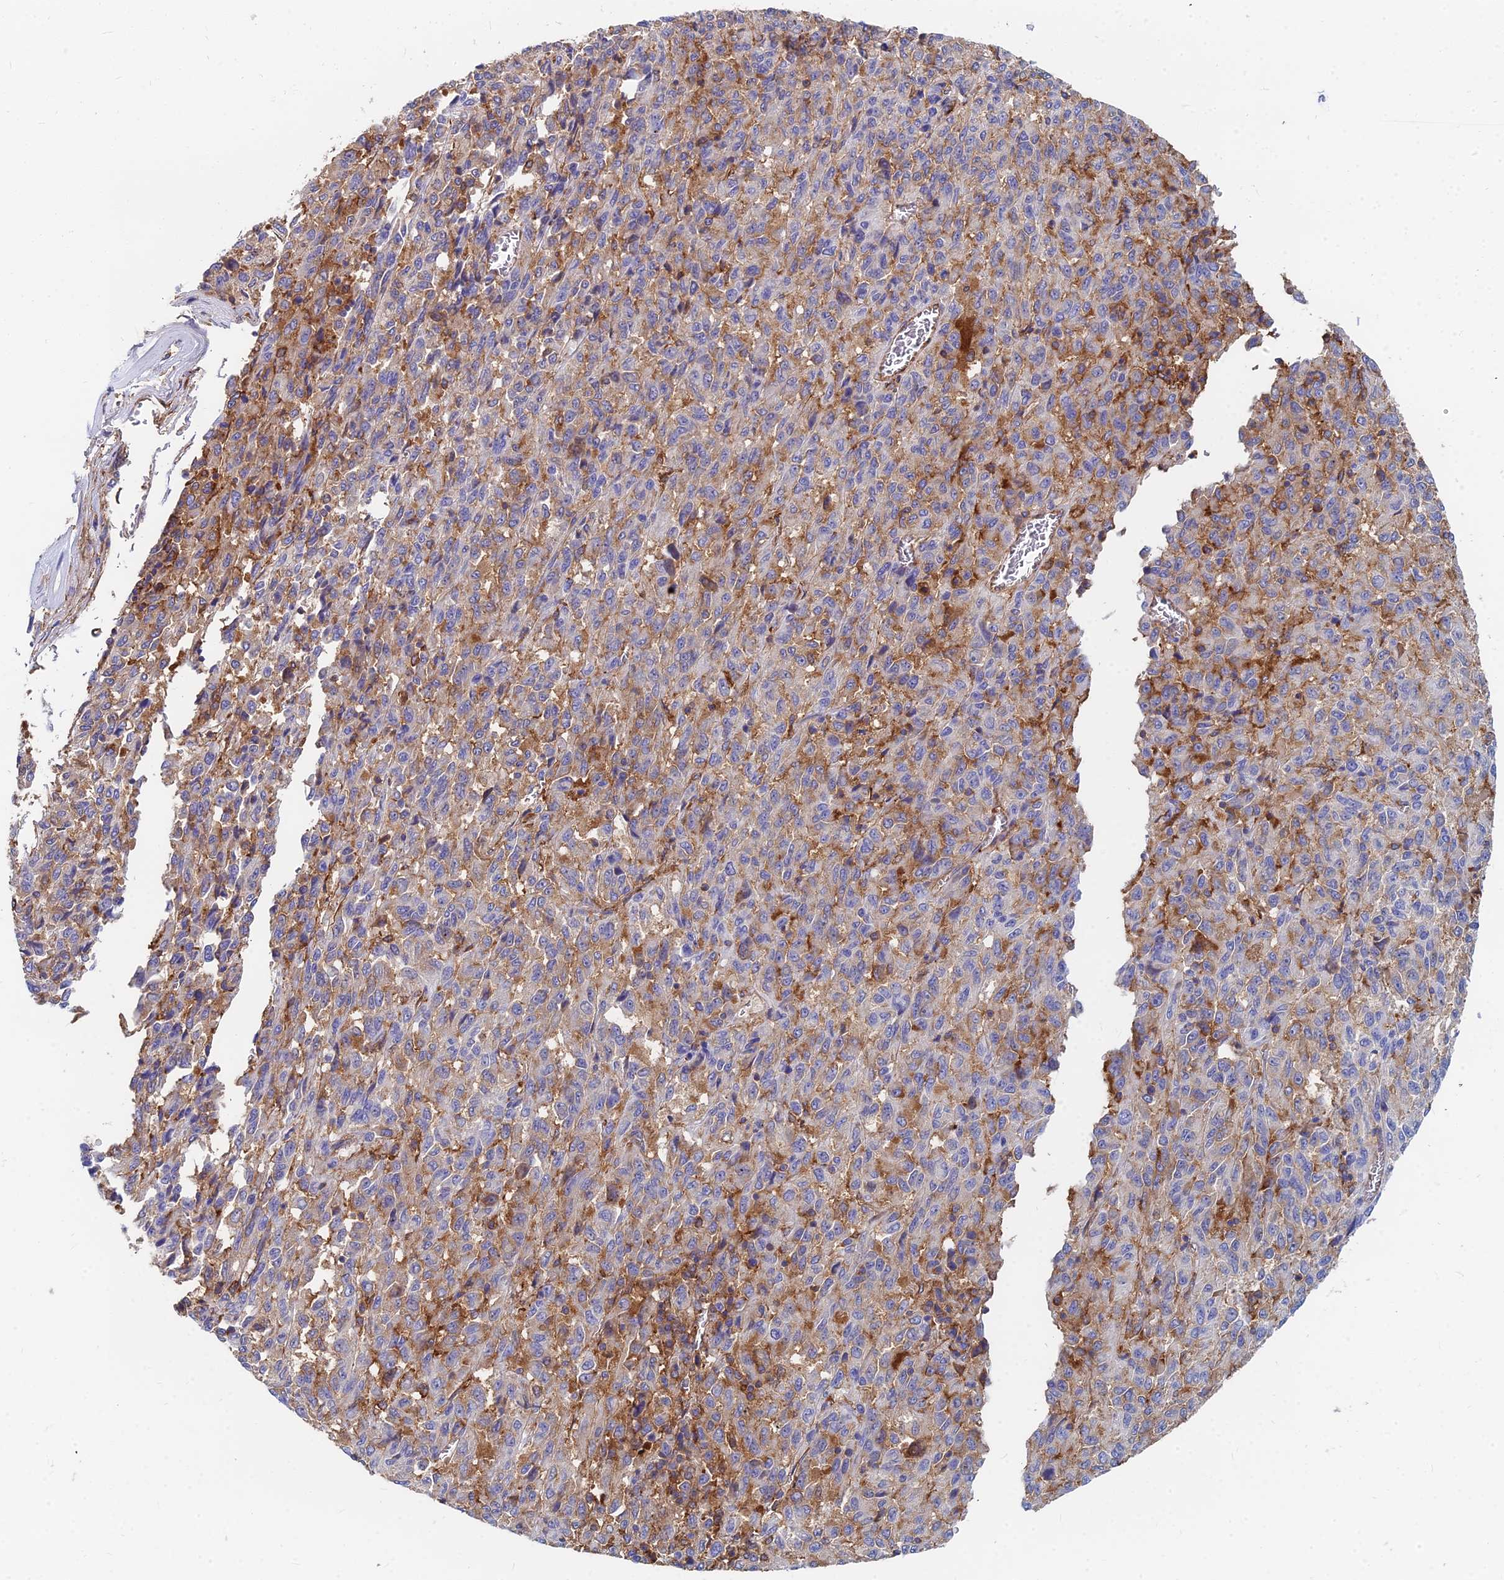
{"staining": {"intensity": "moderate", "quantity": "<25%", "location": "cytoplasmic/membranous"}, "tissue": "melanoma", "cell_type": "Tumor cells", "image_type": "cancer", "snomed": [{"axis": "morphology", "description": "Malignant melanoma, Metastatic site"}, {"axis": "topography", "description": "Lung"}], "caption": "A high-resolution micrograph shows IHC staining of malignant melanoma (metastatic site), which shows moderate cytoplasmic/membranous positivity in about <25% of tumor cells.", "gene": "GPR42", "patient": {"sex": "male", "age": 64}}